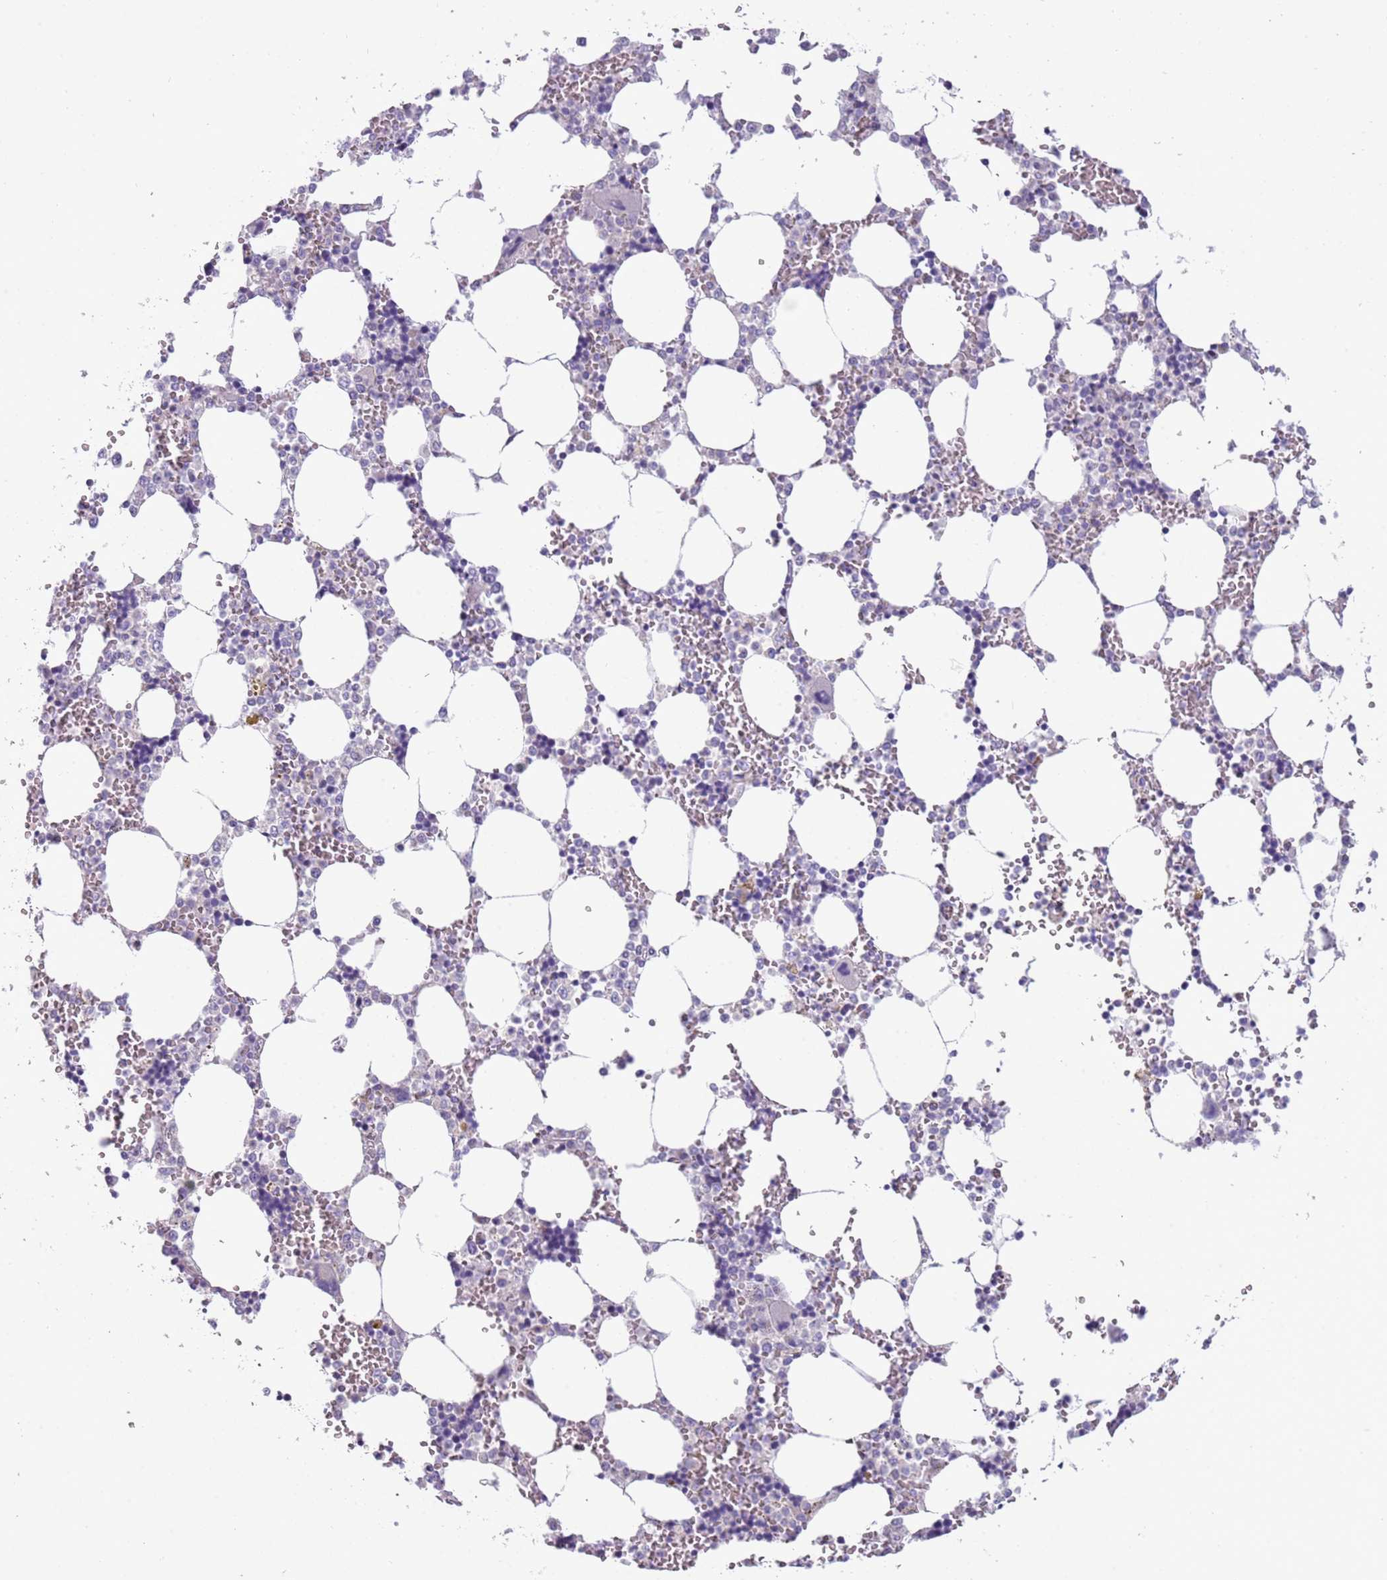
{"staining": {"intensity": "negative", "quantity": "none", "location": "none"}, "tissue": "bone marrow", "cell_type": "Hematopoietic cells", "image_type": "normal", "snomed": [{"axis": "morphology", "description": "Normal tissue, NOS"}, {"axis": "topography", "description": "Bone marrow"}], "caption": "The photomicrograph exhibits no staining of hematopoietic cells in normal bone marrow.", "gene": "NBPF4", "patient": {"sex": "male", "age": 64}}